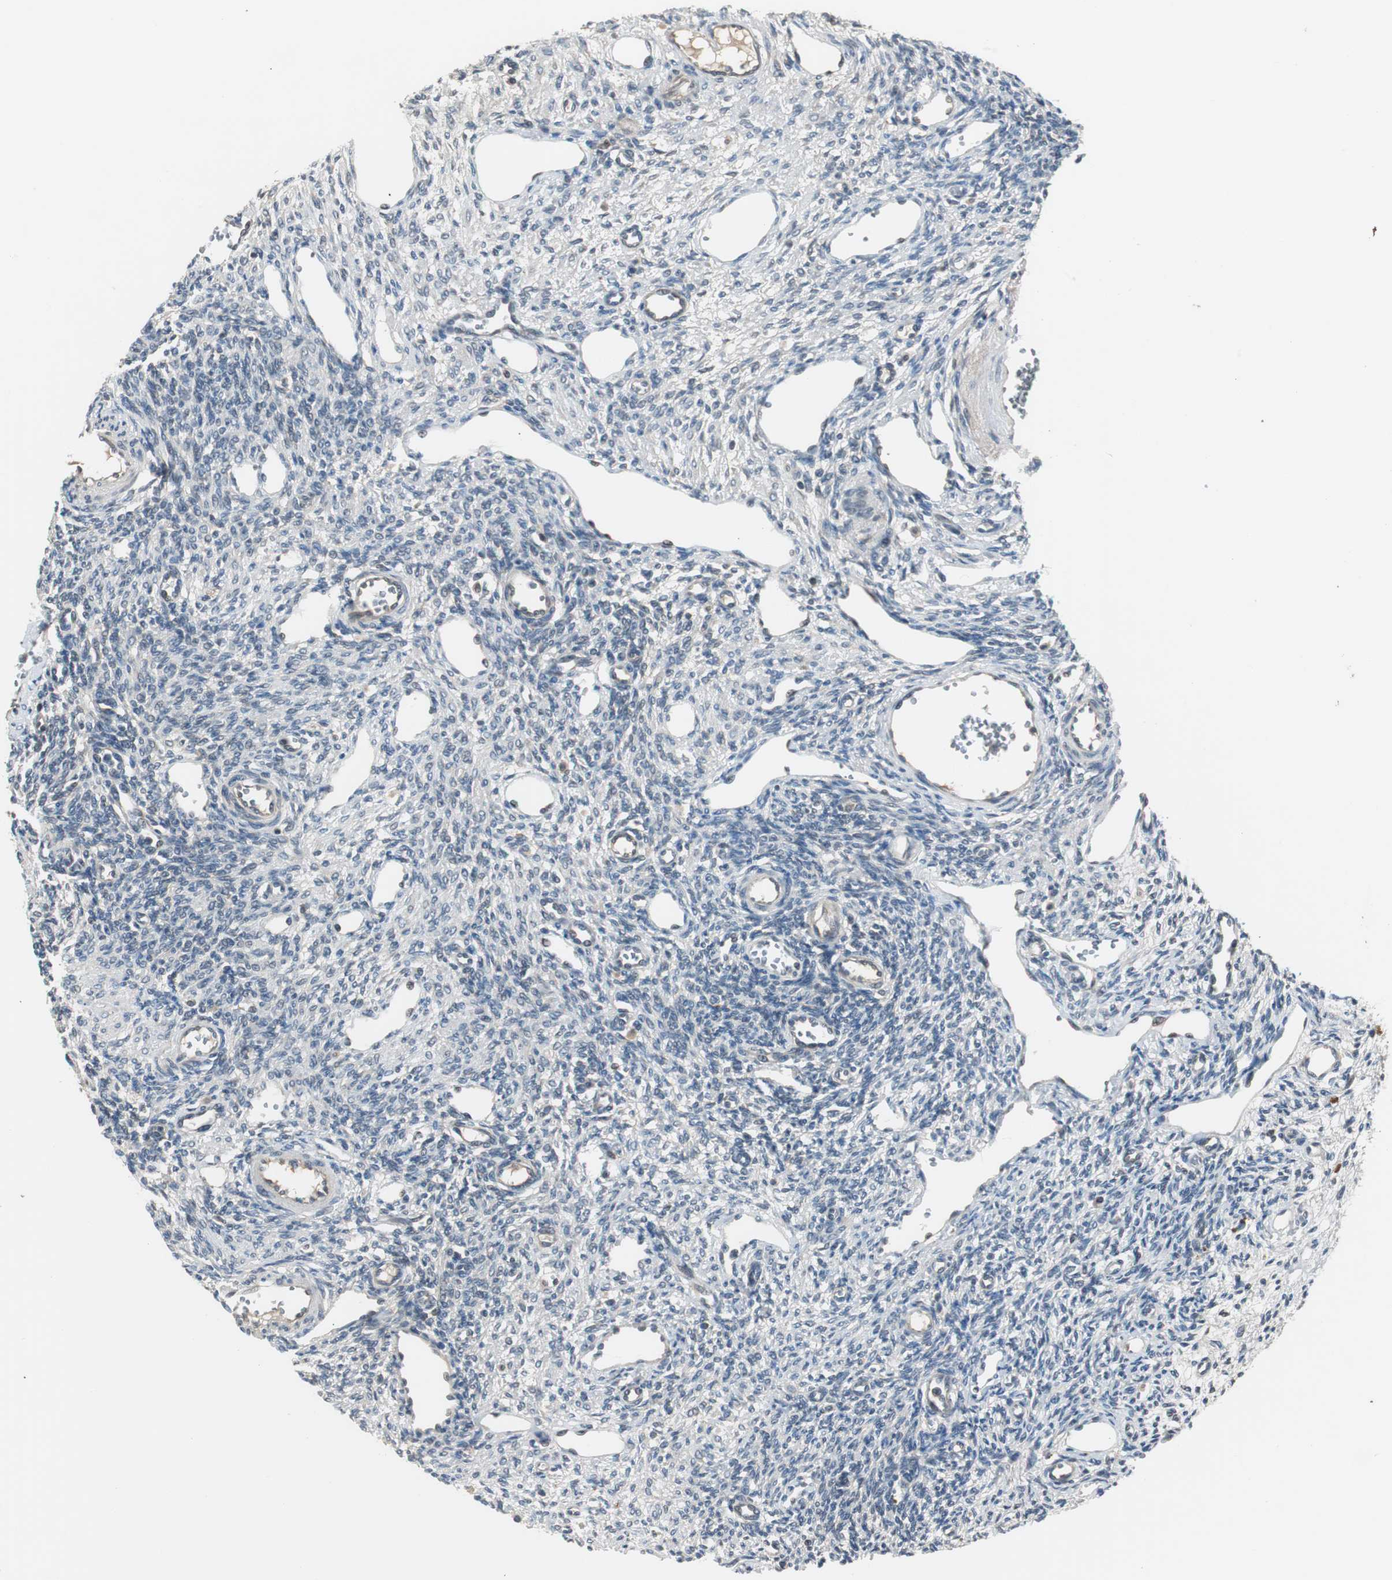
{"staining": {"intensity": "negative", "quantity": "none", "location": "none"}, "tissue": "ovary", "cell_type": "Ovarian stroma cells", "image_type": "normal", "snomed": [{"axis": "morphology", "description": "Normal tissue, NOS"}, {"axis": "topography", "description": "Ovary"}], "caption": "DAB (3,3'-diaminobenzidine) immunohistochemical staining of normal ovary shows no significant staining in ovarian stroma cells.", "gene": "ZMPSTE24", "patient": {"sex": "female", "age": 33}}